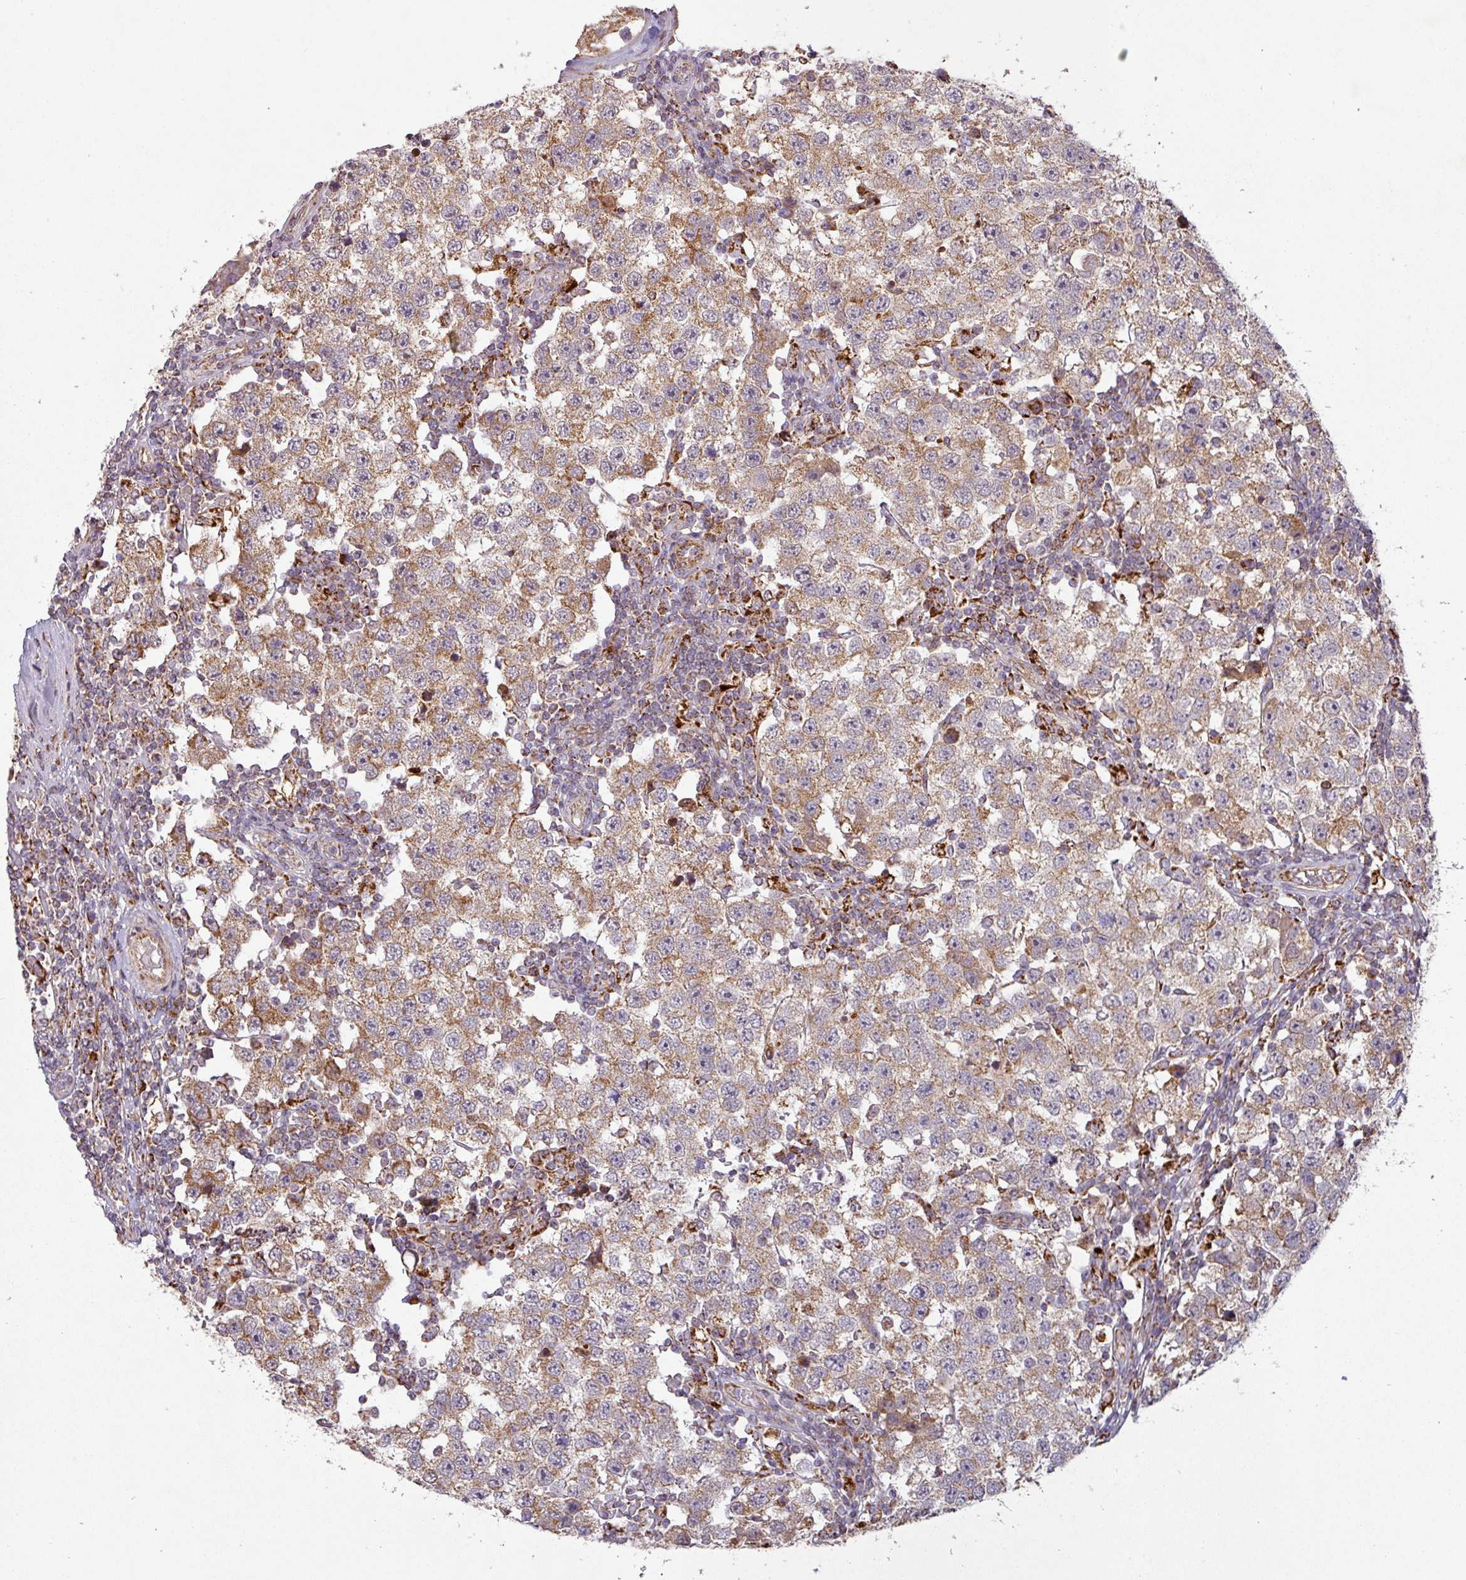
{"staining": {"intensity": "moderate", "quantity": ">75%", "location": "cytoplasmic/membranous"}, "tissue": "testis cancer", "cell_type": "Tumor cells", "image_type": "cancer", "snomed": [{"axis": "morphology", "description": "Seminoma, NOS"}, {"axis": "topography", "description": "Testis"}], "caption": "Tumor cells display medium levels of moderate cytoplasmic/membranous expression in approximately >75% of cells in seminoma (testis). Using DAB (3,3'-diaminobenzidine) (brown) and hematoxylin (blue) stains, captured at high magnification using brightfield microscopy.", "gene": "GPD2", "patient": {"sex": "male", "age": 34}}